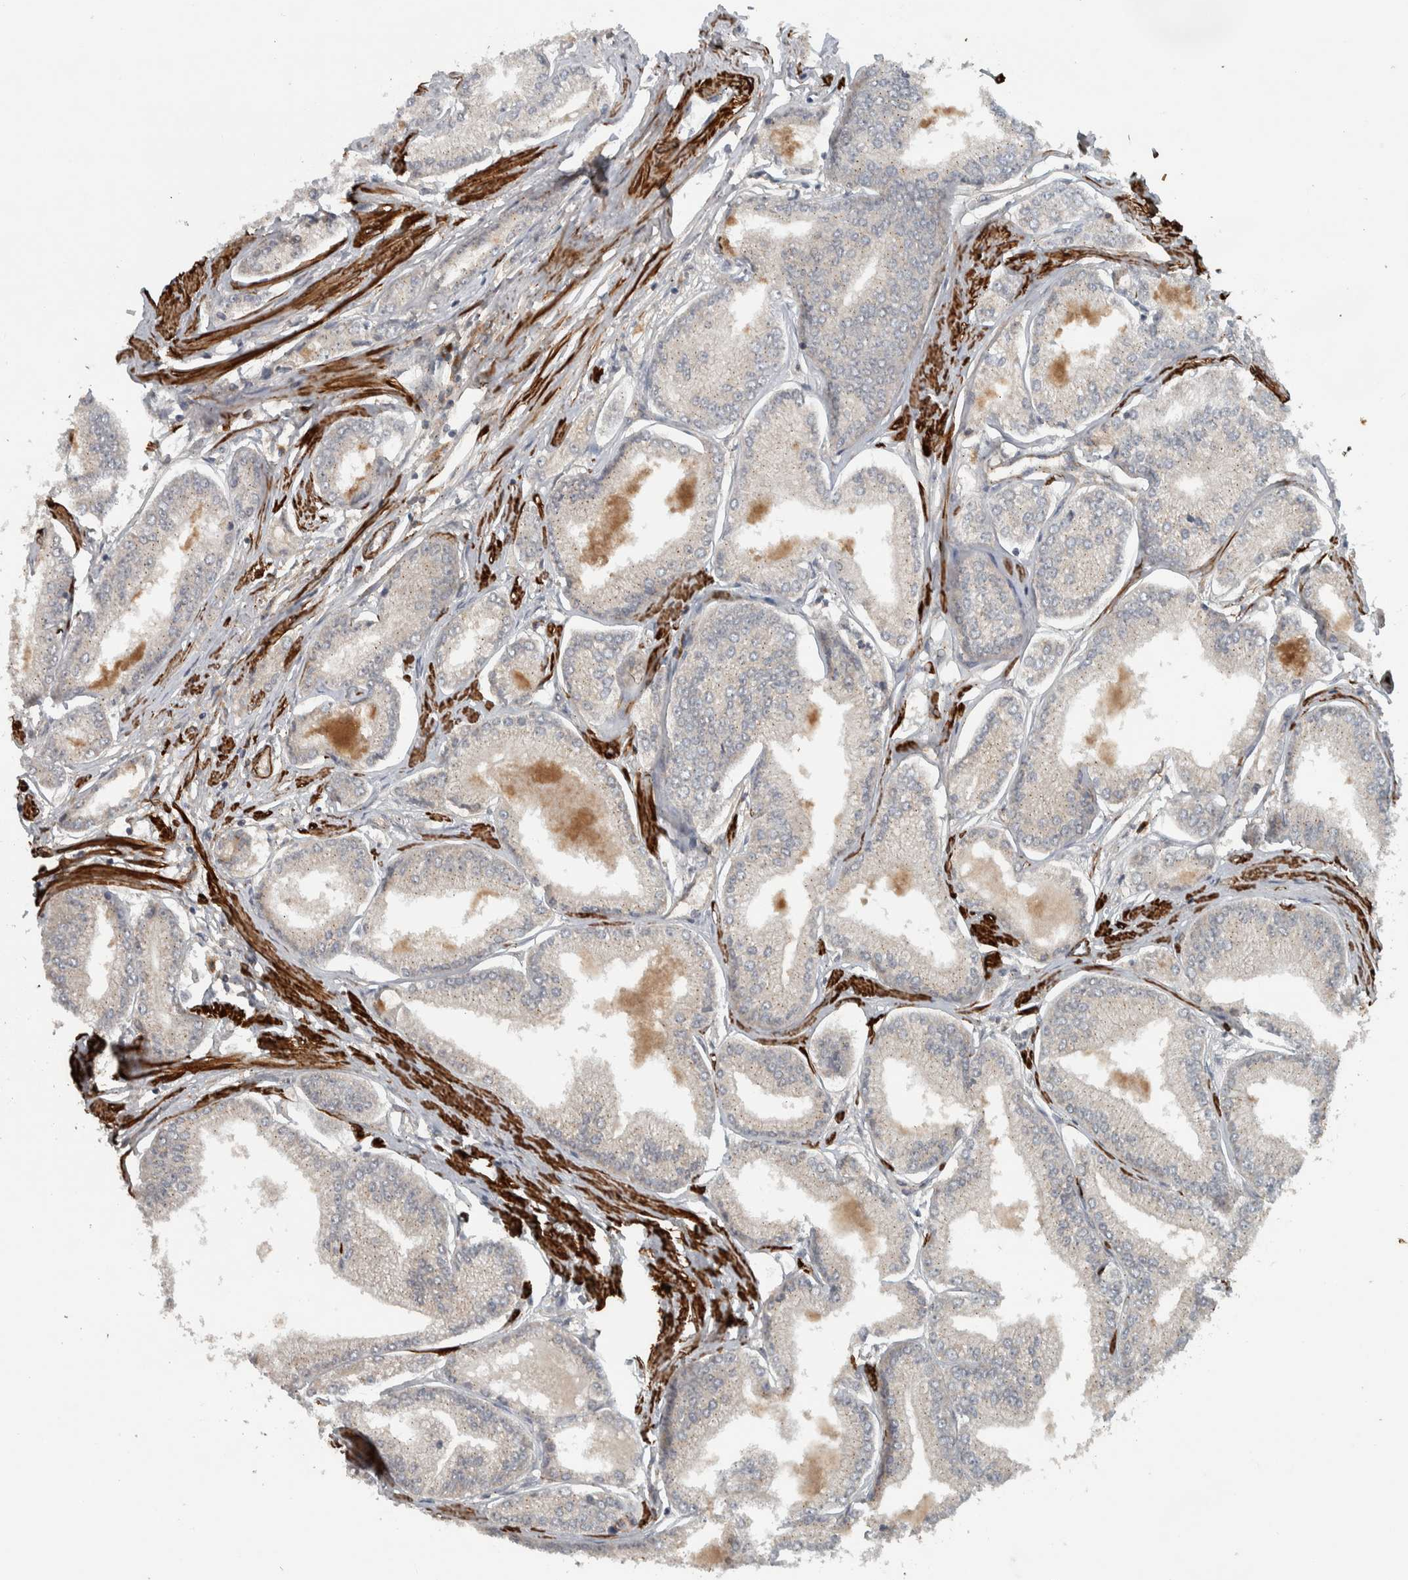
{"staining": {"intensity": "negative", "quantity": "none", "location": "none"}, "tissue": "prostate cancer", "cell_type": "Tumor cells", "image_type": "cancer", "snomed": [{"axis": "morphology", "description": "Adenocarcinoma, Low grade"}, {"axis": "topography", "description": "Prostate"}], "caption": "High magnification brightfield microscopy of prostate cancer (adenocarcinoma (low-grade)) stained with DAB (brown) and counterstained with hematoxylin (blue): tumor cells show no significant positivity.", "gene": "LBHD1", "patient": {"sex": "male", "age": 52}}